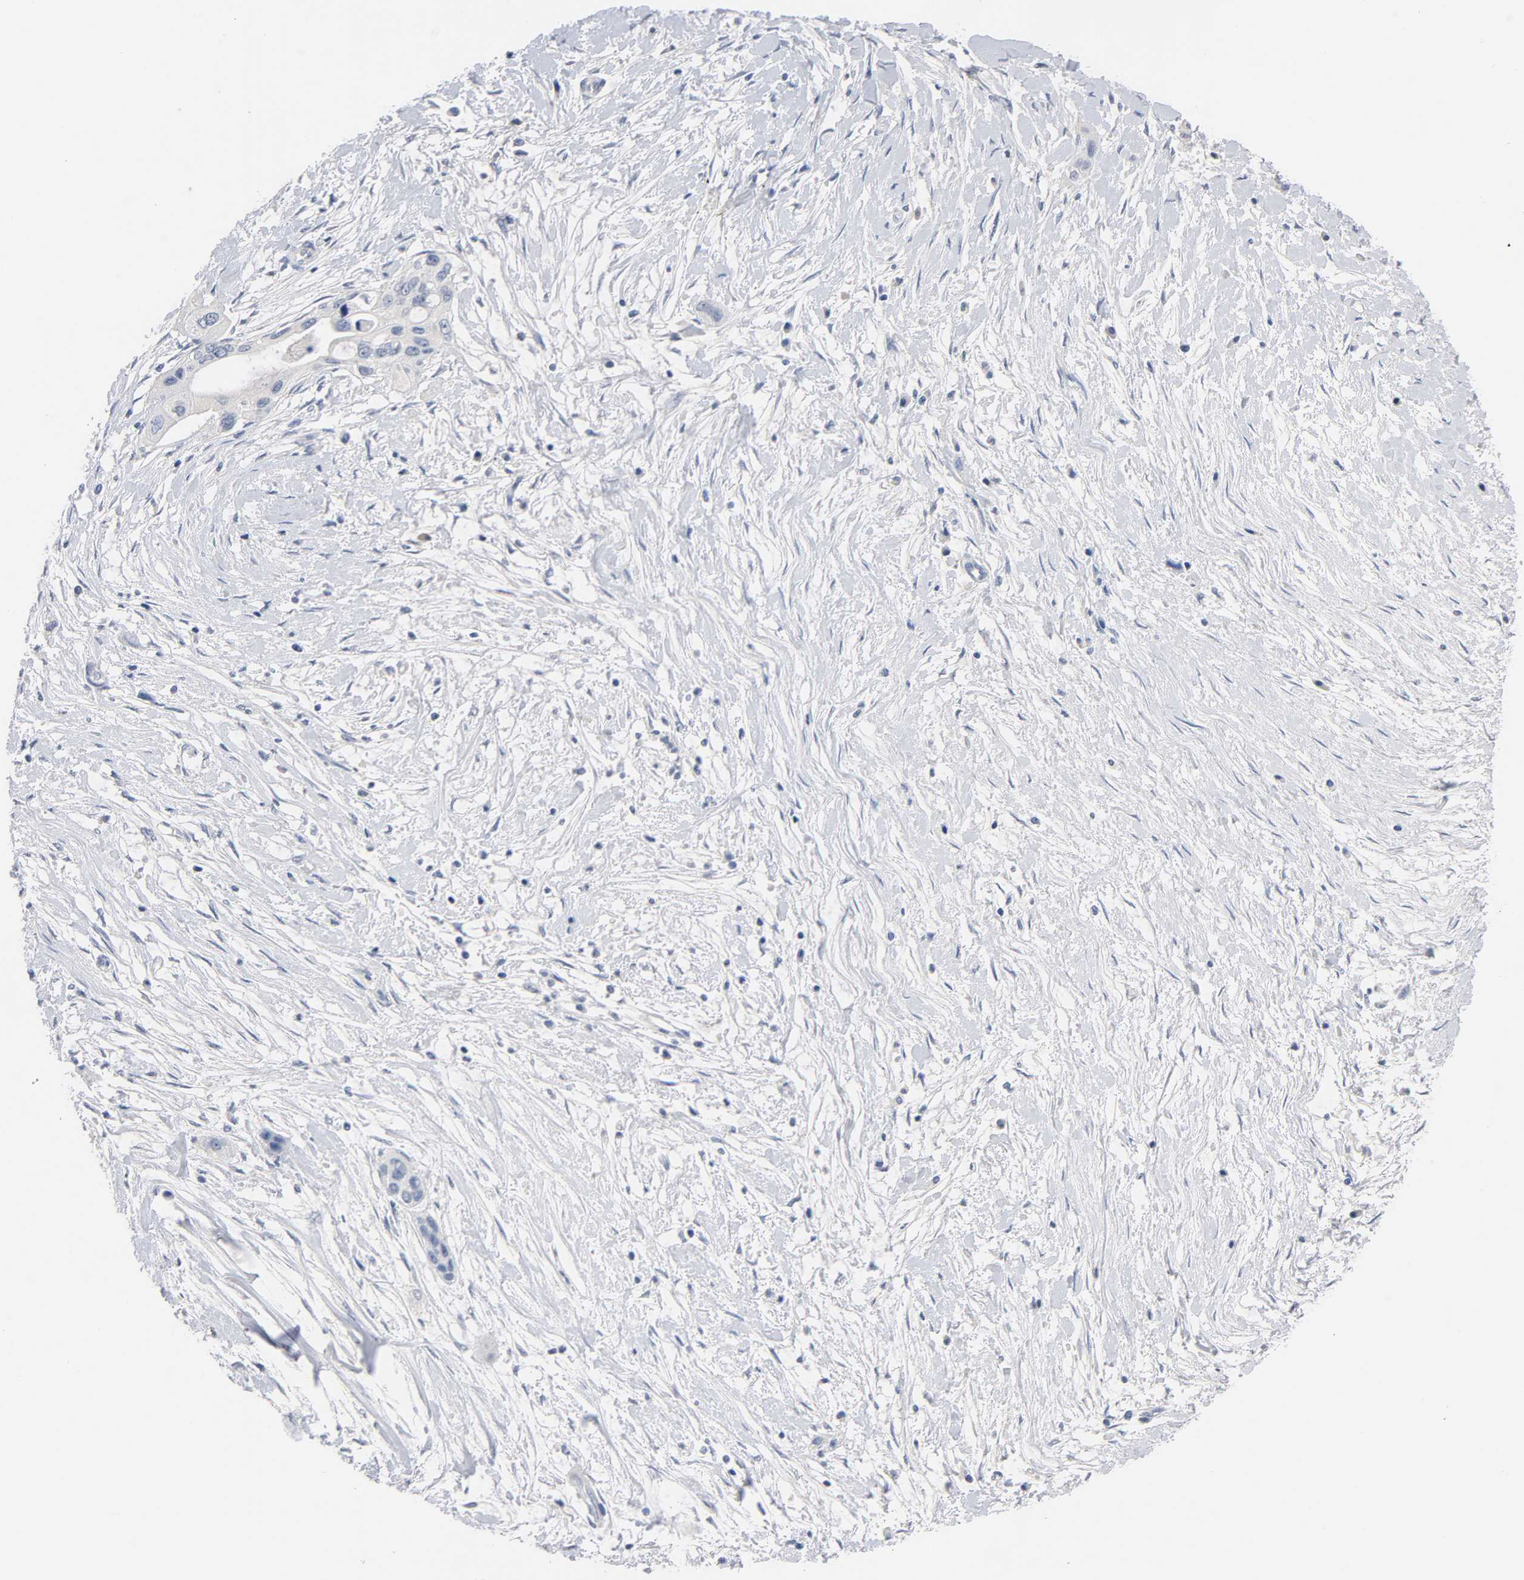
{"staining": {"intensity": "negative", "quantity": "none", "location": "none"}, "tissue": "pancreatic cancer", "cell_type": "Tumor cells", "image_type": "cancer", "snomed": [{"axis": "morphology", "description": "Adenocarcinoma, NOS"}, {"axis": "topography", "description": "Pancreas"}], "caption": "Immunohistochemical staining of human adenocarcinoma (pancreatic) reveals no significant expression in tumor cells.", "gene": "ZCCHC13", "patient": {"sex": "female", "age": 60}}